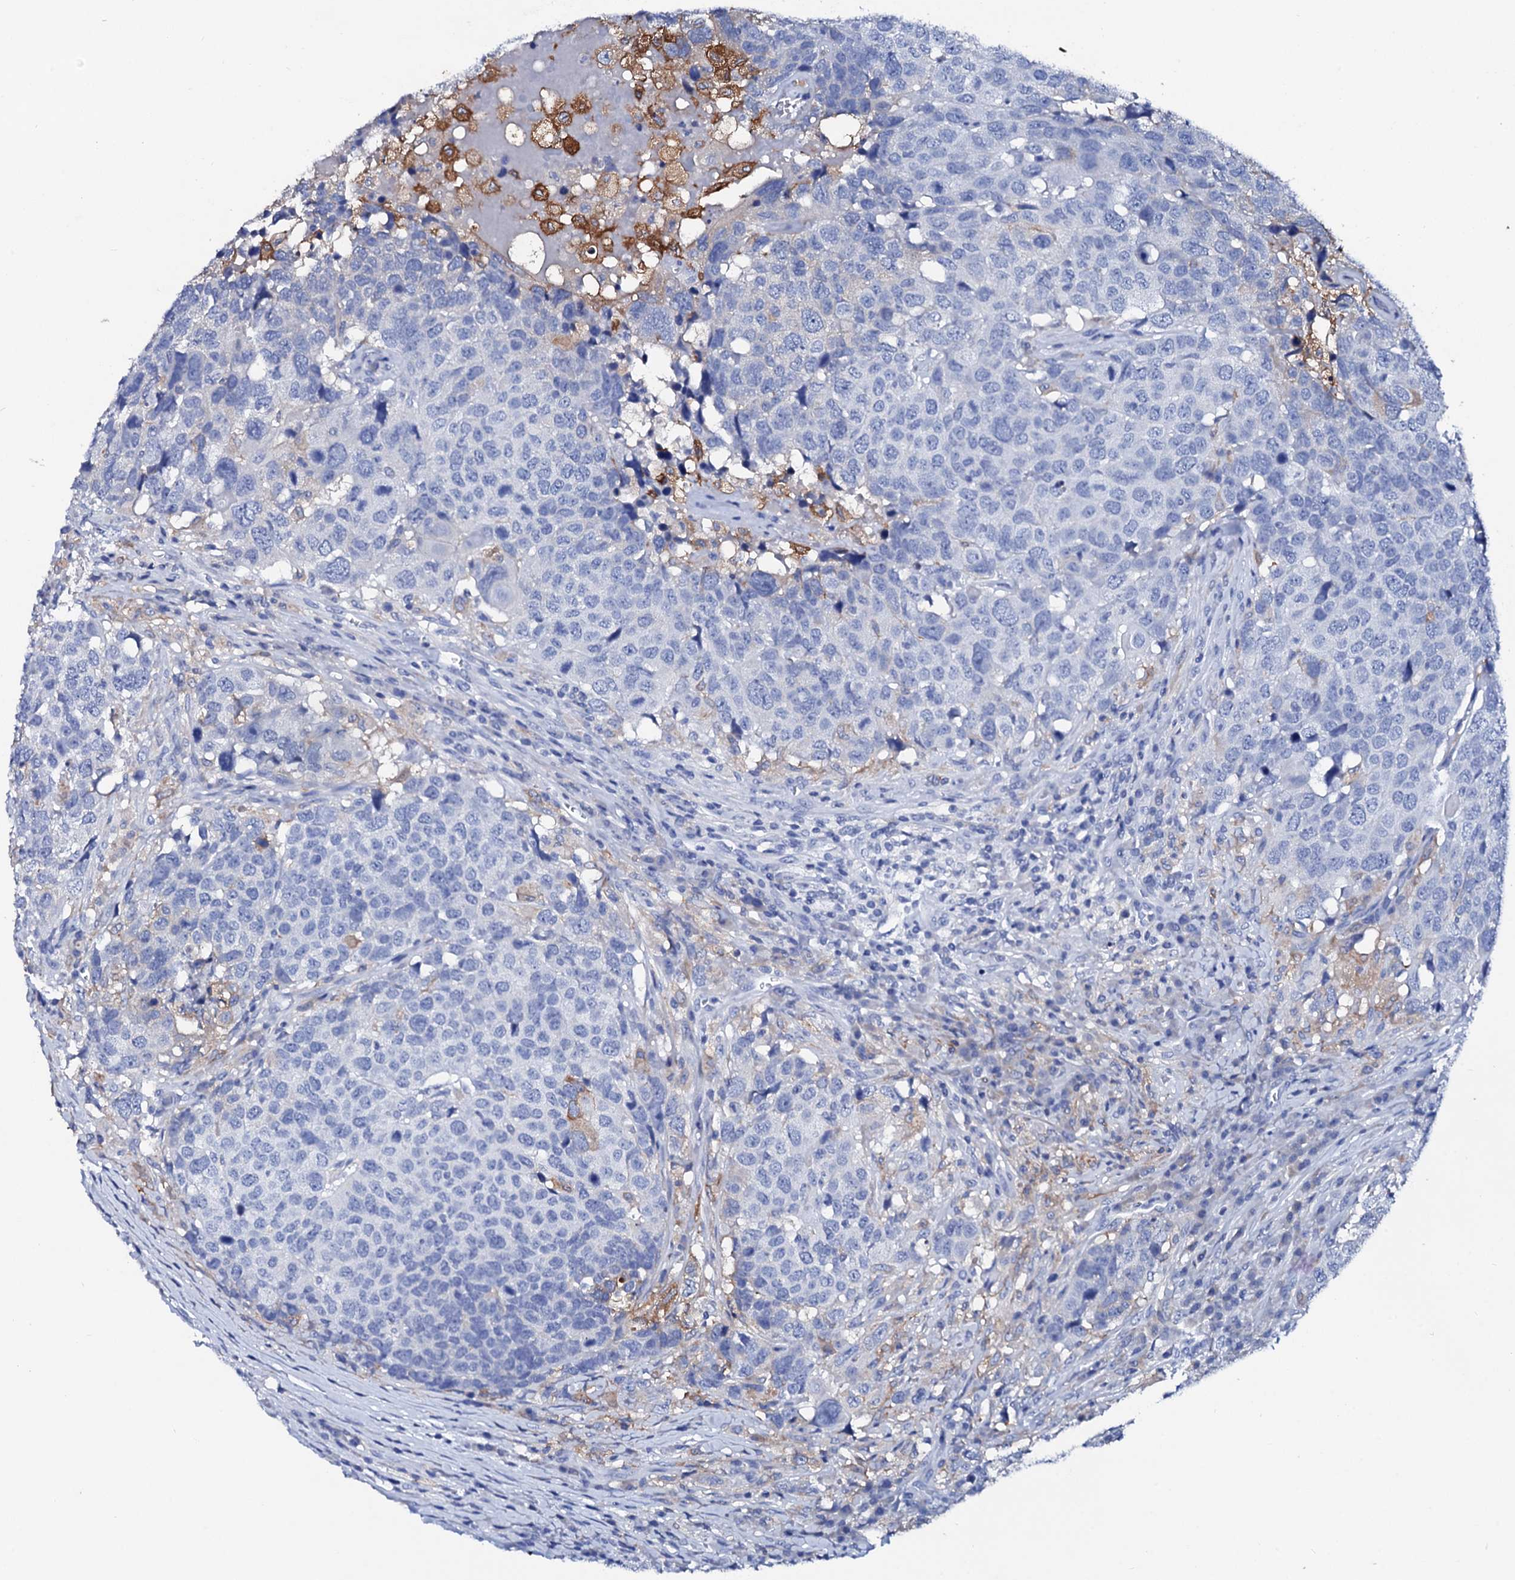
{"staining": {"intensity": "negative", "quantity": "none", "location": "none"}, "tissue": "head and neck cancer", "cell_type": "Tumor cells", "image_type": "cancer", "snomed": [{"axis": "morphology", "description": "Squamous cell carcinoma, NOS"}, {"axis": "topography", "description": "Head-Neck"}], "caption": "Immunohistochemistry micrograph of human head and neck squamous cell carcinoma stained for a protein (brown), which reveals no positivity in tumor cells.", "gene": "GLB1L3", "patient": {"sex": "male", "age": 66}}